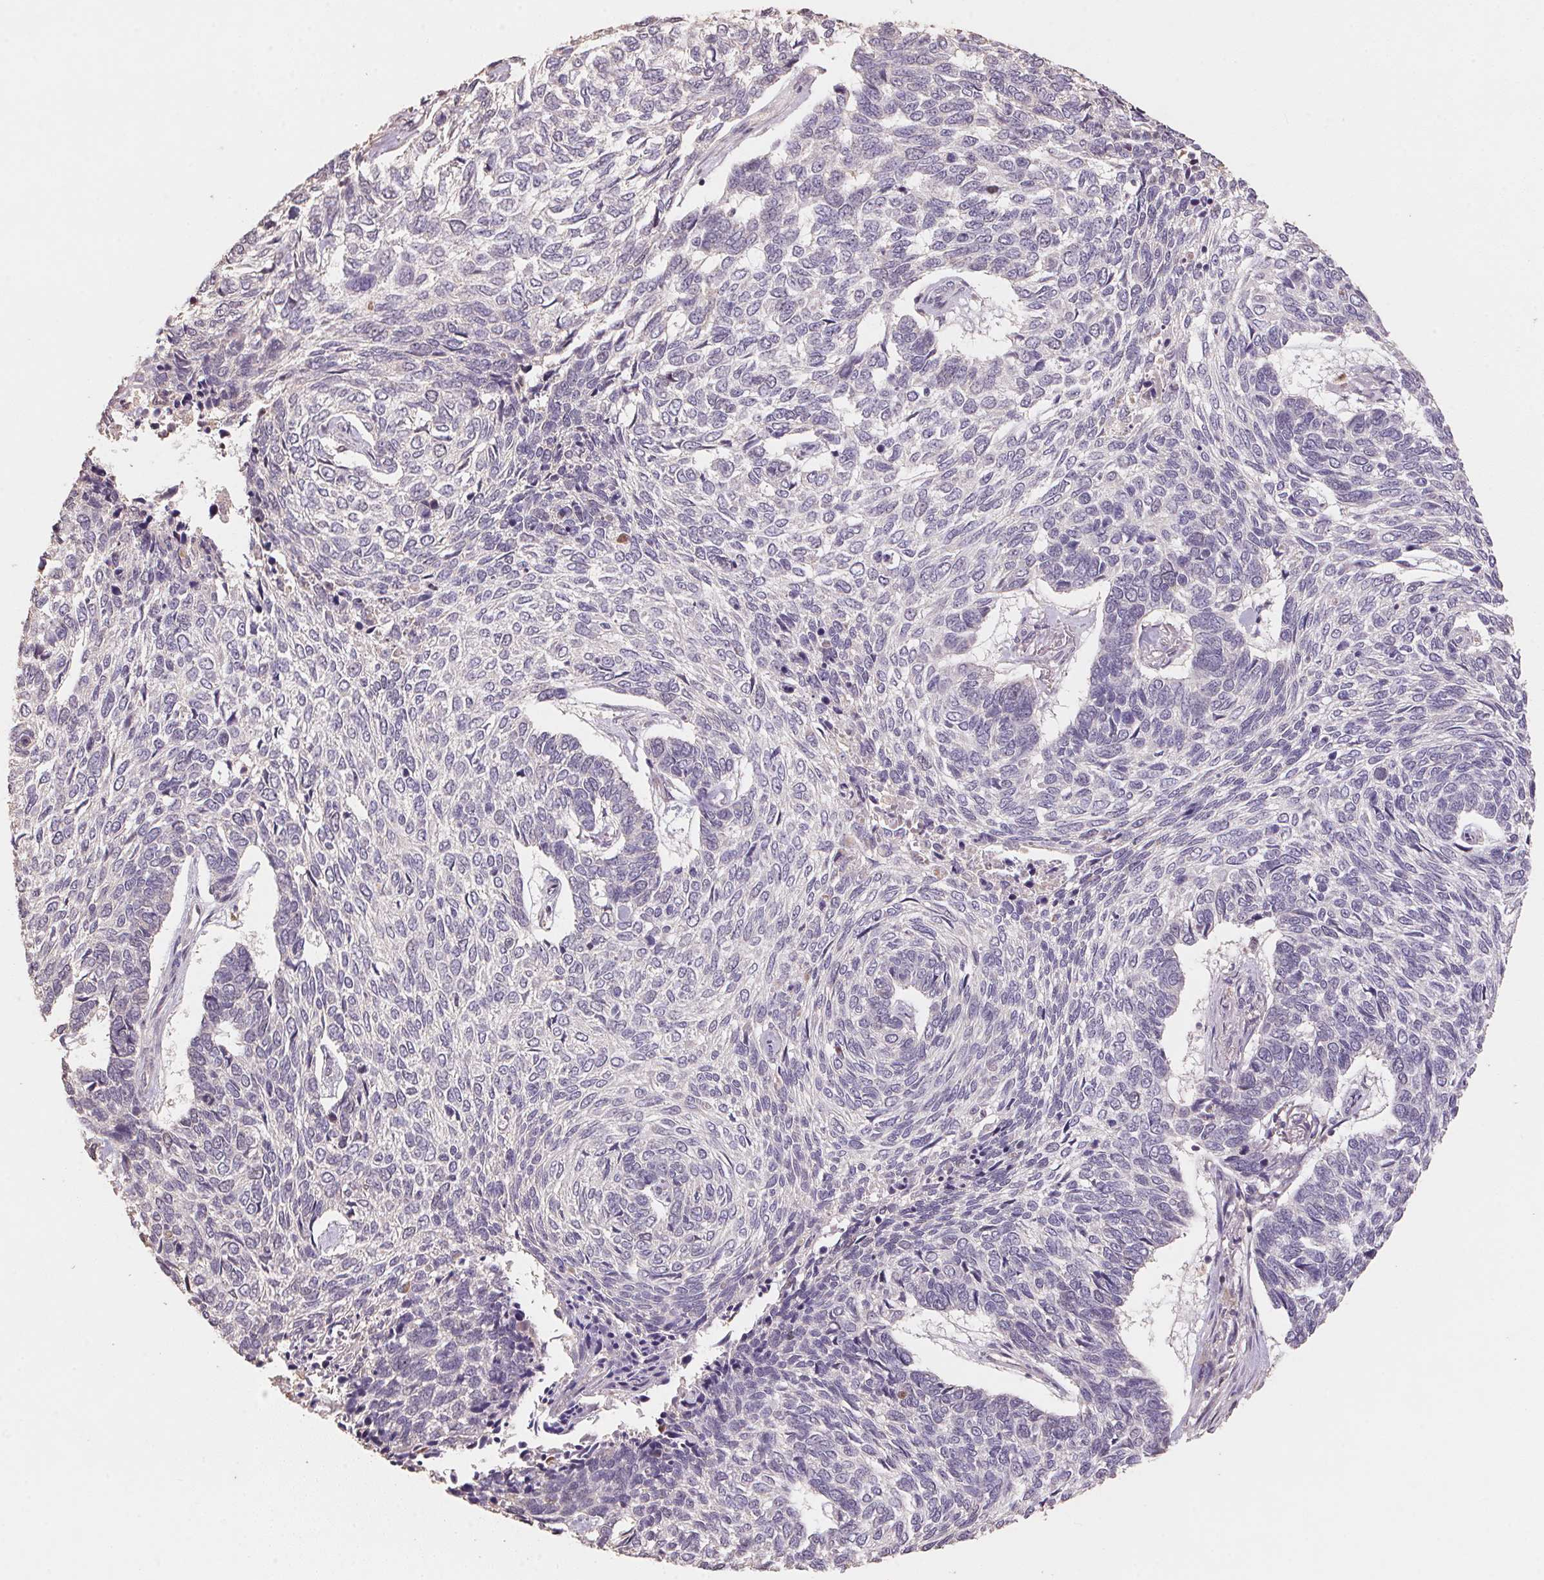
{"staining": {"intensity": "negative", "quantity": "none", "location": "none"}, "tissue": "skin cancer", "cell_type": "Tumor cells", "image_type": "cancer", "snomed": [{"axis": "morphology", "description": "Basal cell carcinoma"}, {"axis": "topography", "description": "Skin"}], "caption": "Immunohistochemistry (IHC) histopathology image of neoplastic tissue: human skin cancer stained with DAB shows no significant protein staining in tumor cells. The staining was performed using DAB (3,3'-diaminobenzidine) to visualize the protein expression in brown, while the nuclei were stained in blue with hematoxylin (Magnification: 20x).", "gene": "CENPF", "patient": {"sex": "female", "age": 65}}